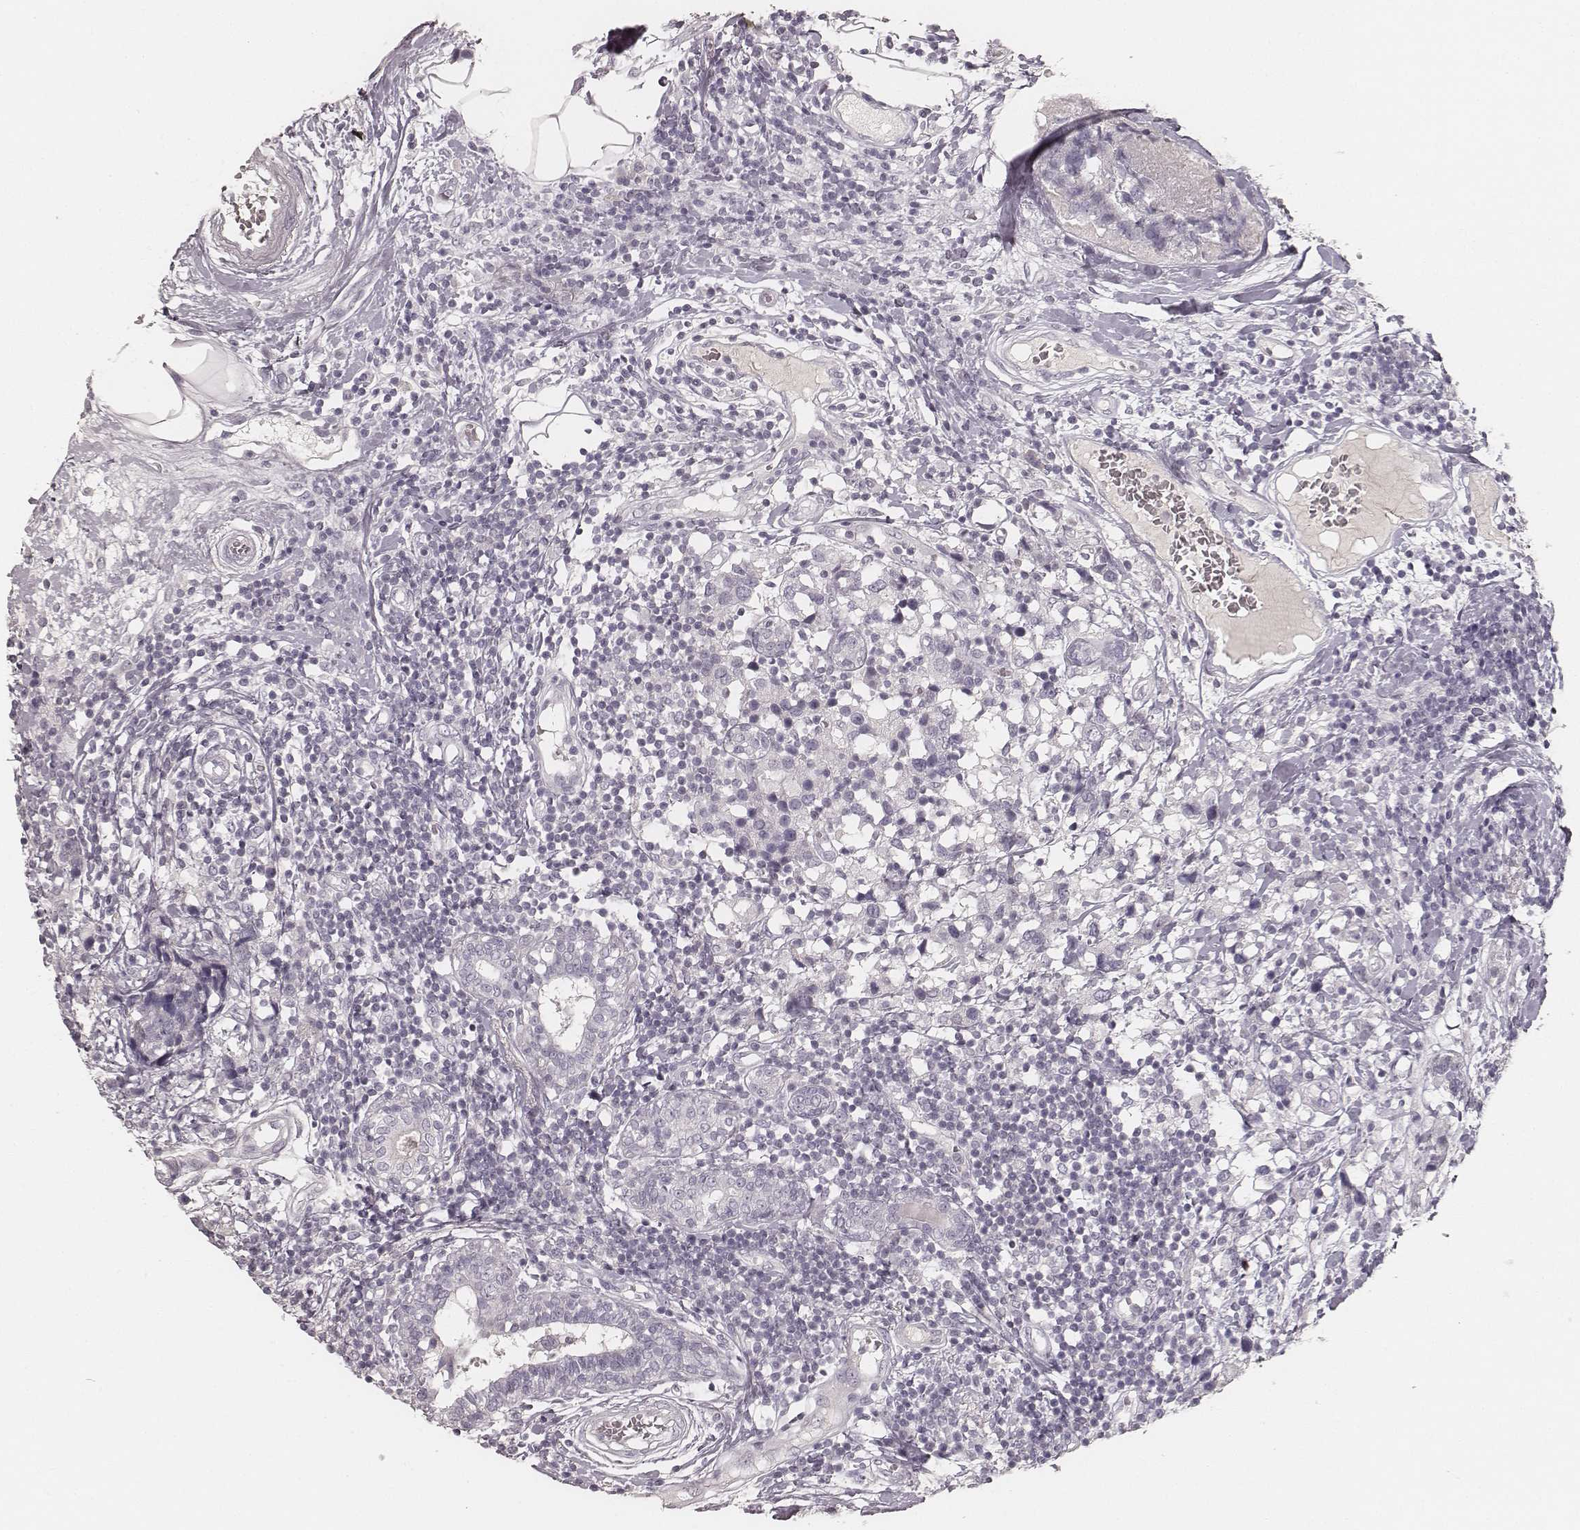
{"staining": {"intensity": "negative", "quantity": "none", "location": "none"}, "tissue": "breast cancer", "cell_type": "Tumor cells", "image_type": "cancer", "snomed": [{"axis": "morphology", "description": "Lobular carcinoma"}, {"axis": "topography", "description": "Breast"}], "caption": "There is no significant positivity in tumor cells of lobular carcinoma (breast).", "gene": "KRT31", "patient": {"sex": "female", "age": 59}}